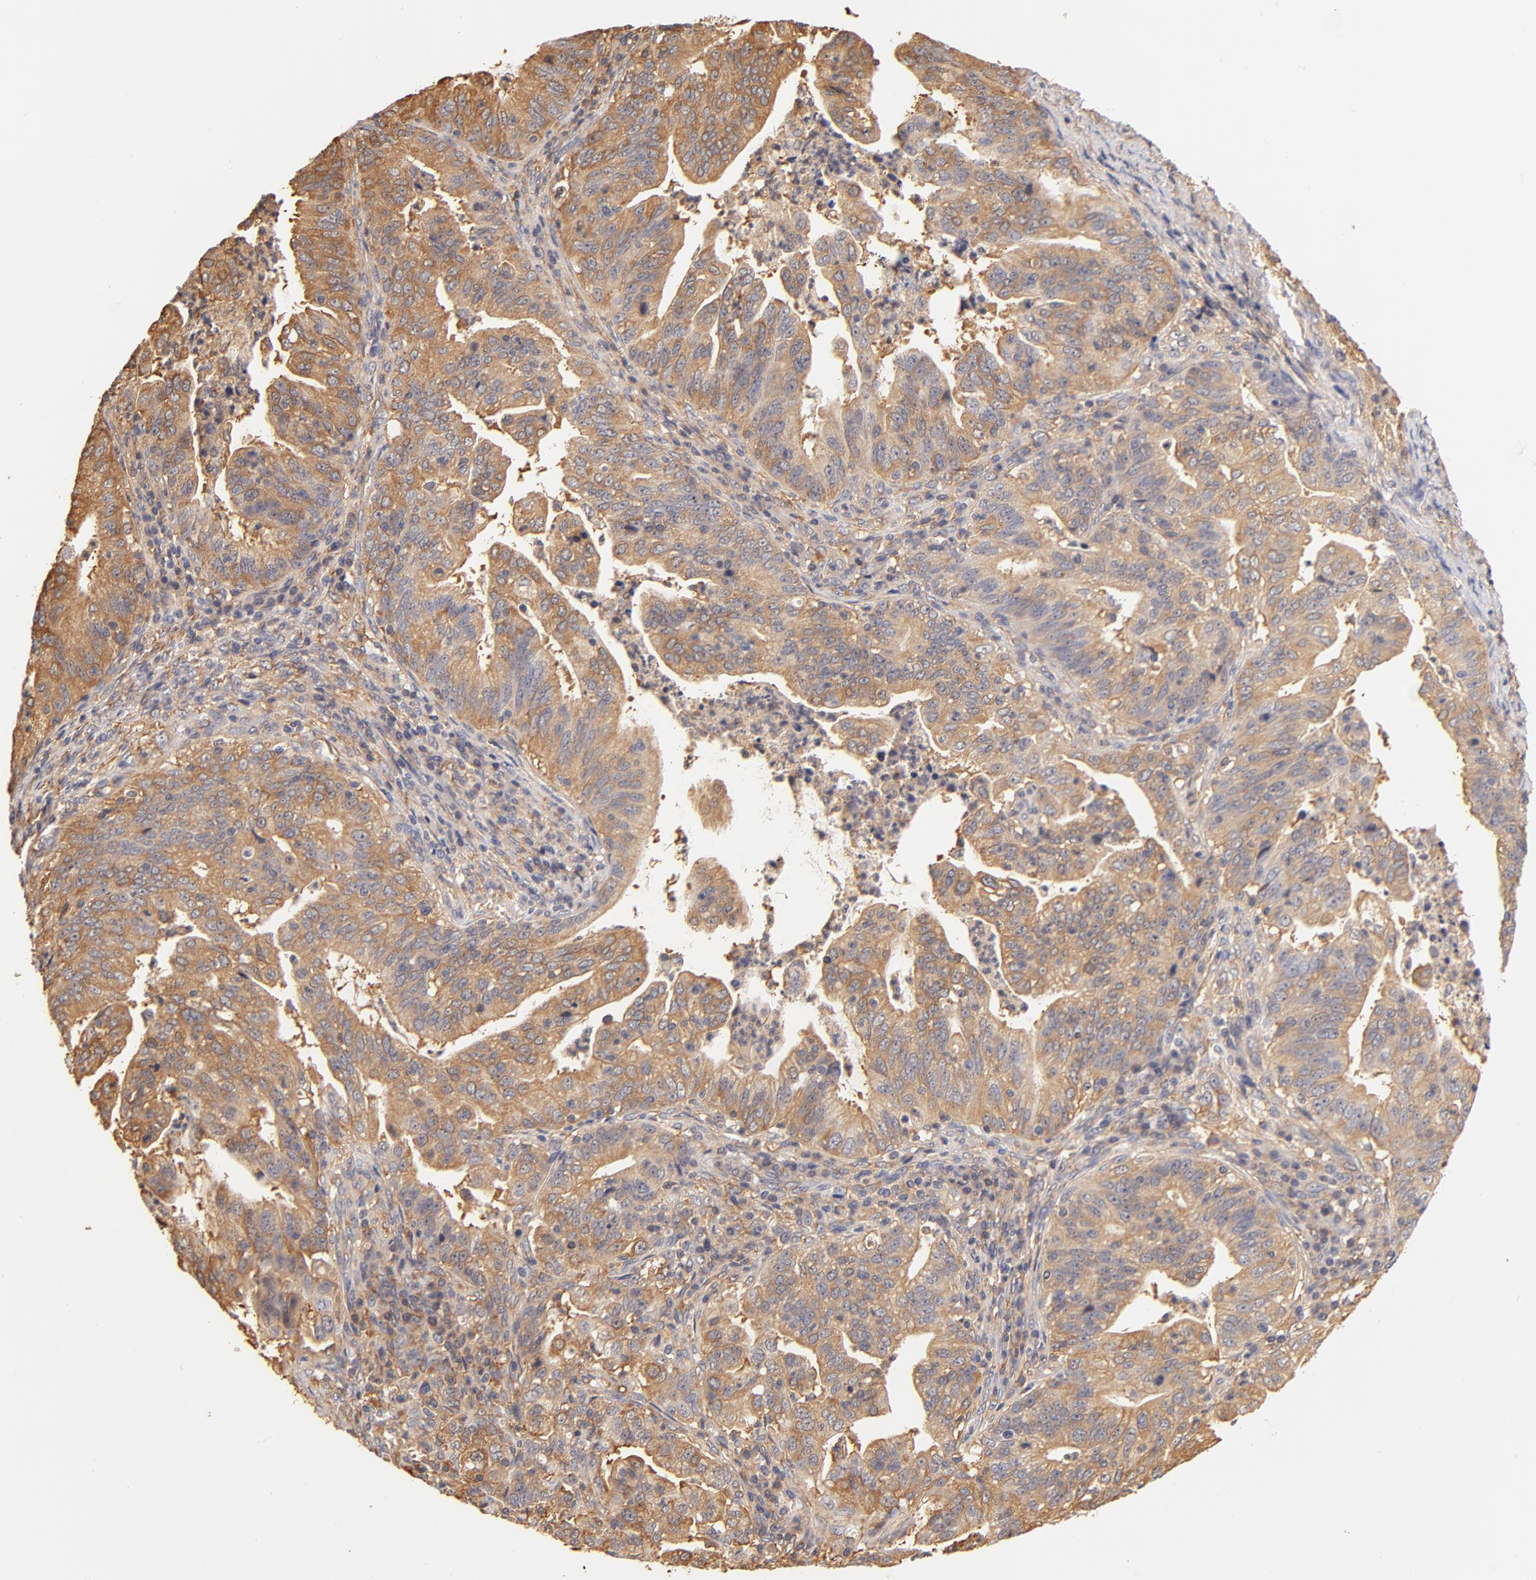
{"staining": {"intensity": "moderate", "quantity": ">75%", "location": "cytoplasmic/membranous"}, "tissue": "stomach cancer", "cell_type": "Tumor cells", "image_type": "cancer", "snomed": [{"axis": "morphology", "description": "Adenocarcinoma, NOS"}, {"axis": "topography", "description": "Stomach, upper"}], "caption": "Stomach adenocarcinoma stained with a brown dye reveals moderate cytoplasmic/membranous positive staining in about >75% of tumor cells.", "gene": "FCMR", "patient": {"sex": "female", "age": 50}}